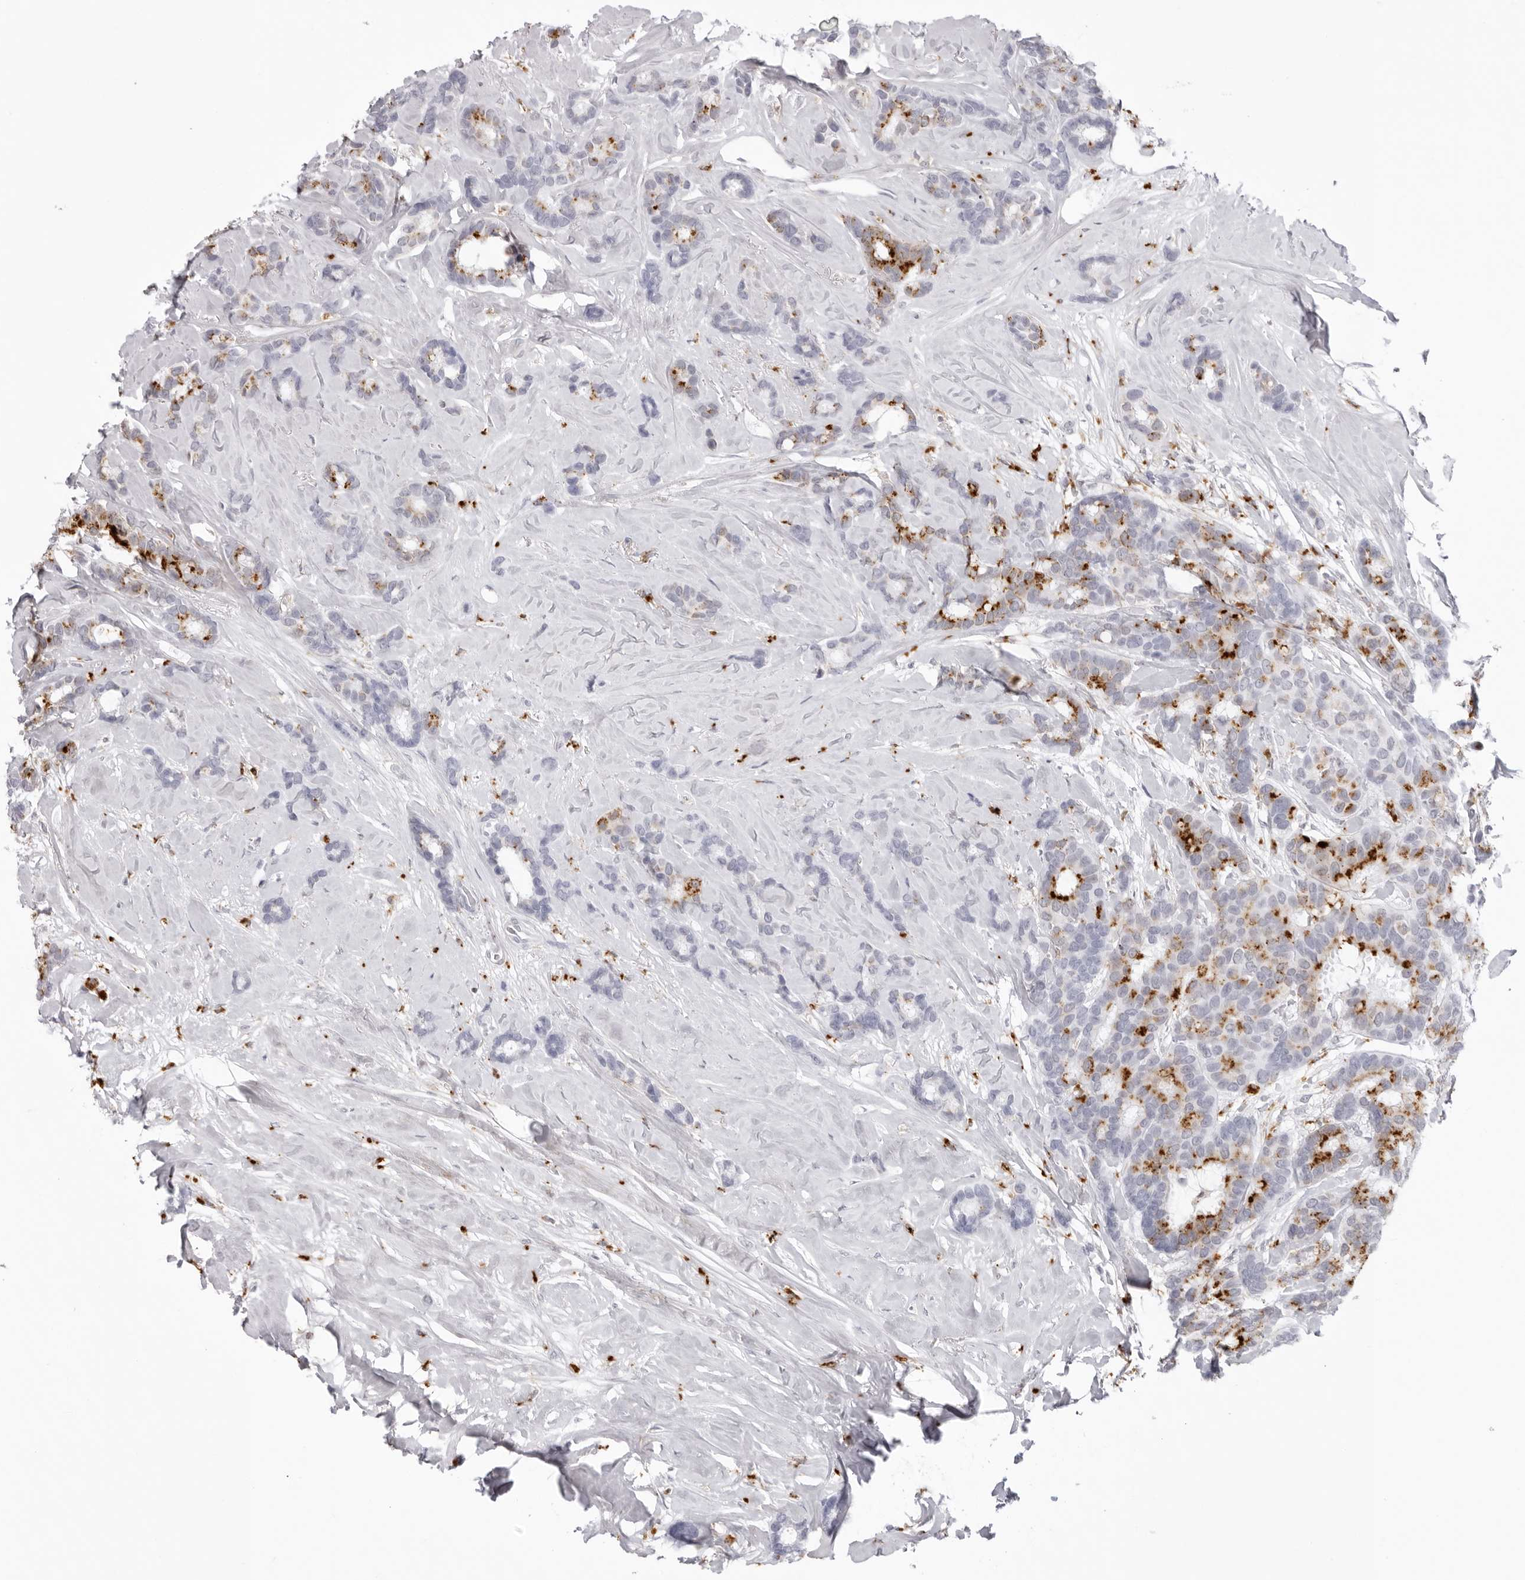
{"staining": {"intensity": "strong", "quantity": "25%-75%", "location": "cytoplasmic/membranous"}, "tissue": "breast cancer", "cell_type": "Tumor cells", "image_type": "cancer", "snomed": [{"axis": "morphology", "description": "Duct carcinoma"}, {"axis": "topography", "description": "Breast"}], "caption": "Brown immunohistochemical staining in human breast cancer exhibits strong cytoplasmic/membranous expression in approximately 25%-75% of tumor cells.", "gene": "IL25", "patient": {"sex": "female", "age": 87}}